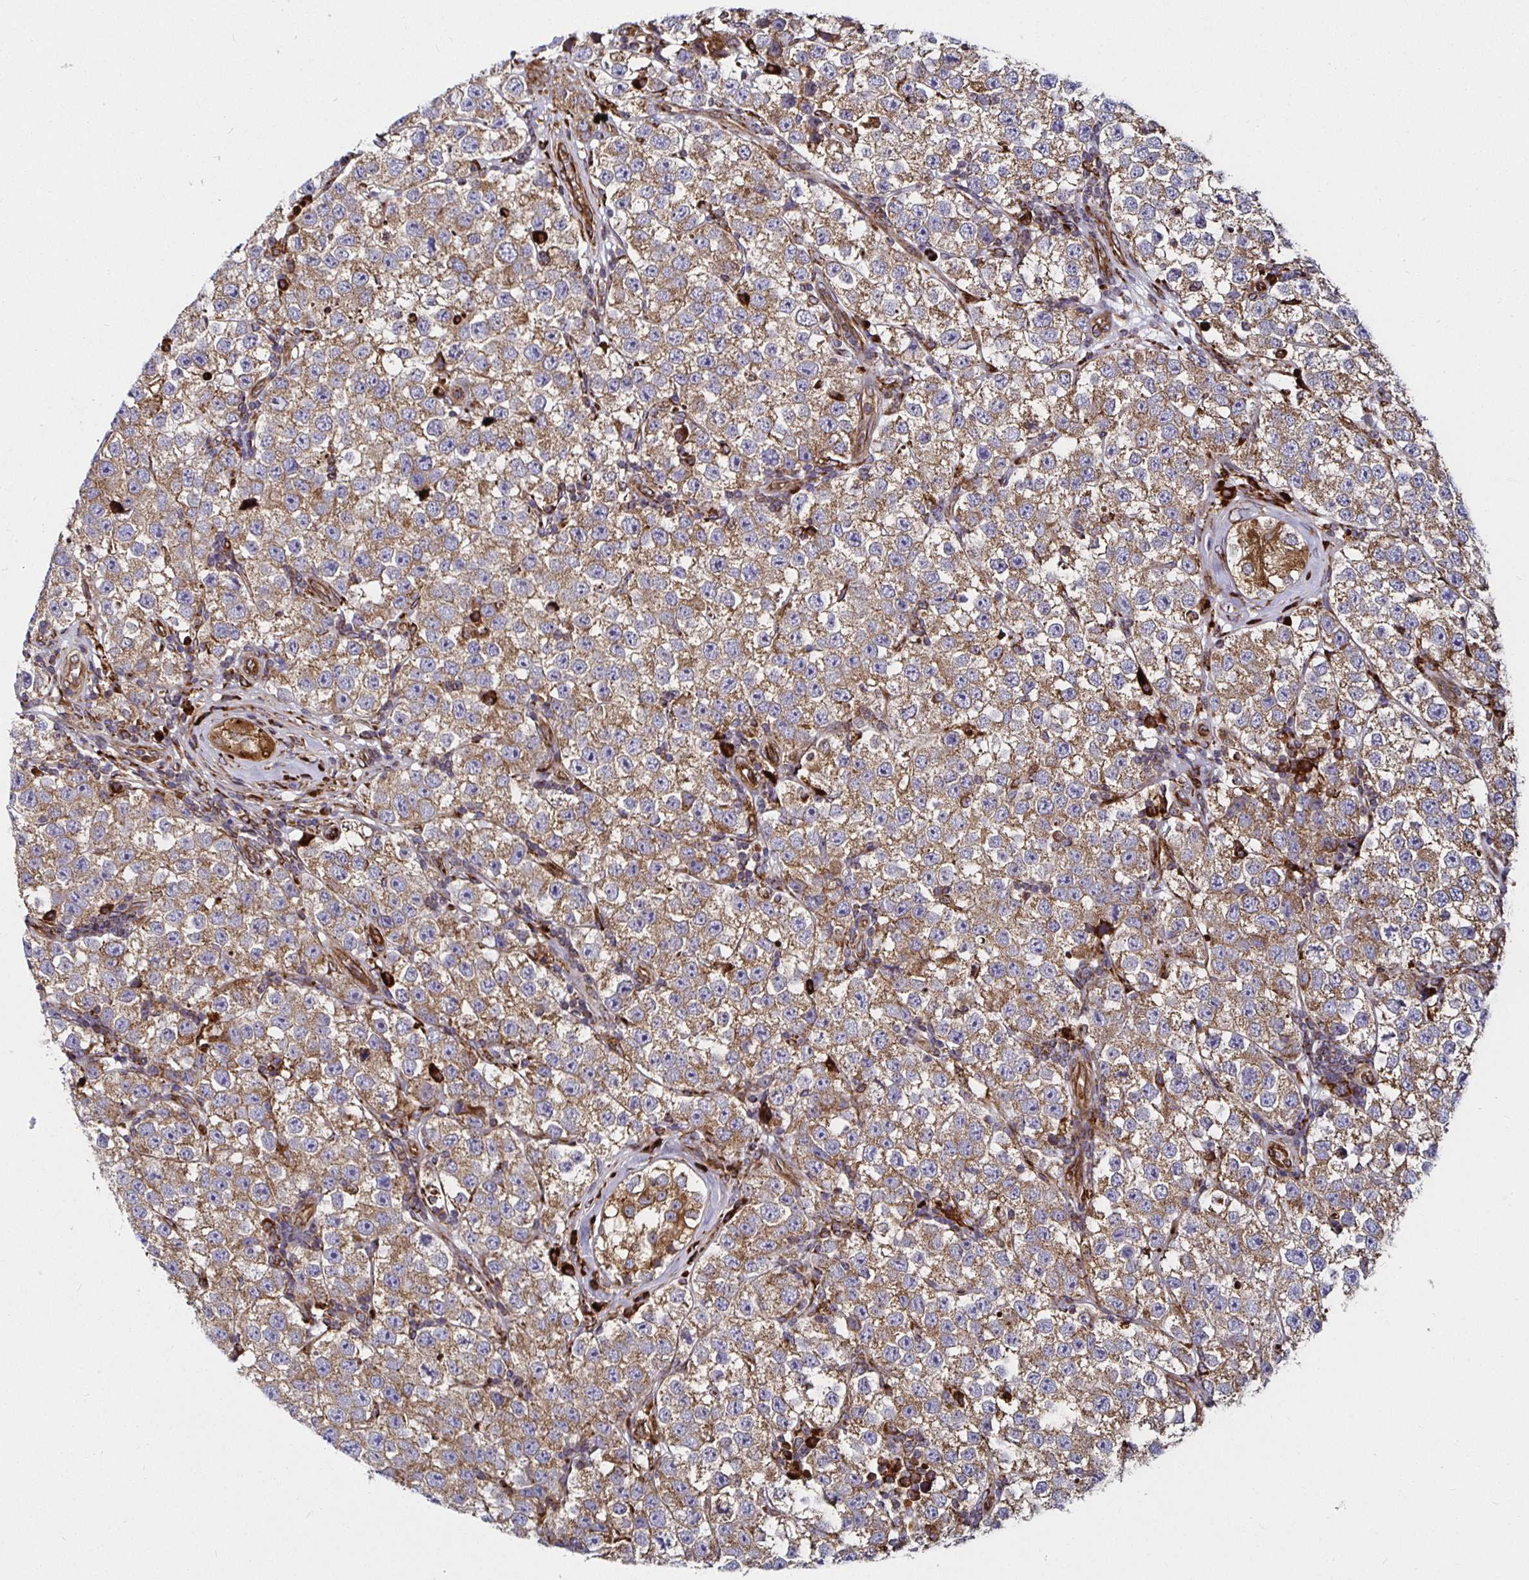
{"staining": {"intensity": "moderate", "quantity": ">75%", "location": "cytoplasmic/membranous"}, "tissue": "testis cancer", "cell_type": "Tumor cells", "image_type": "cancer", "snomed": [{"axis": "morphology", "description": "Seminoma, NOS"}, {"axis": "topography", "description": "Testis"}], "caption": "This is an image of immunohistochemistry (IHC) staining of testis seminoma, which shows moderate staining in the cytoplasmic/membranous of tumor cells.", "gene": "SMYD3", "patient": {"sex": "male", "age": 34}}